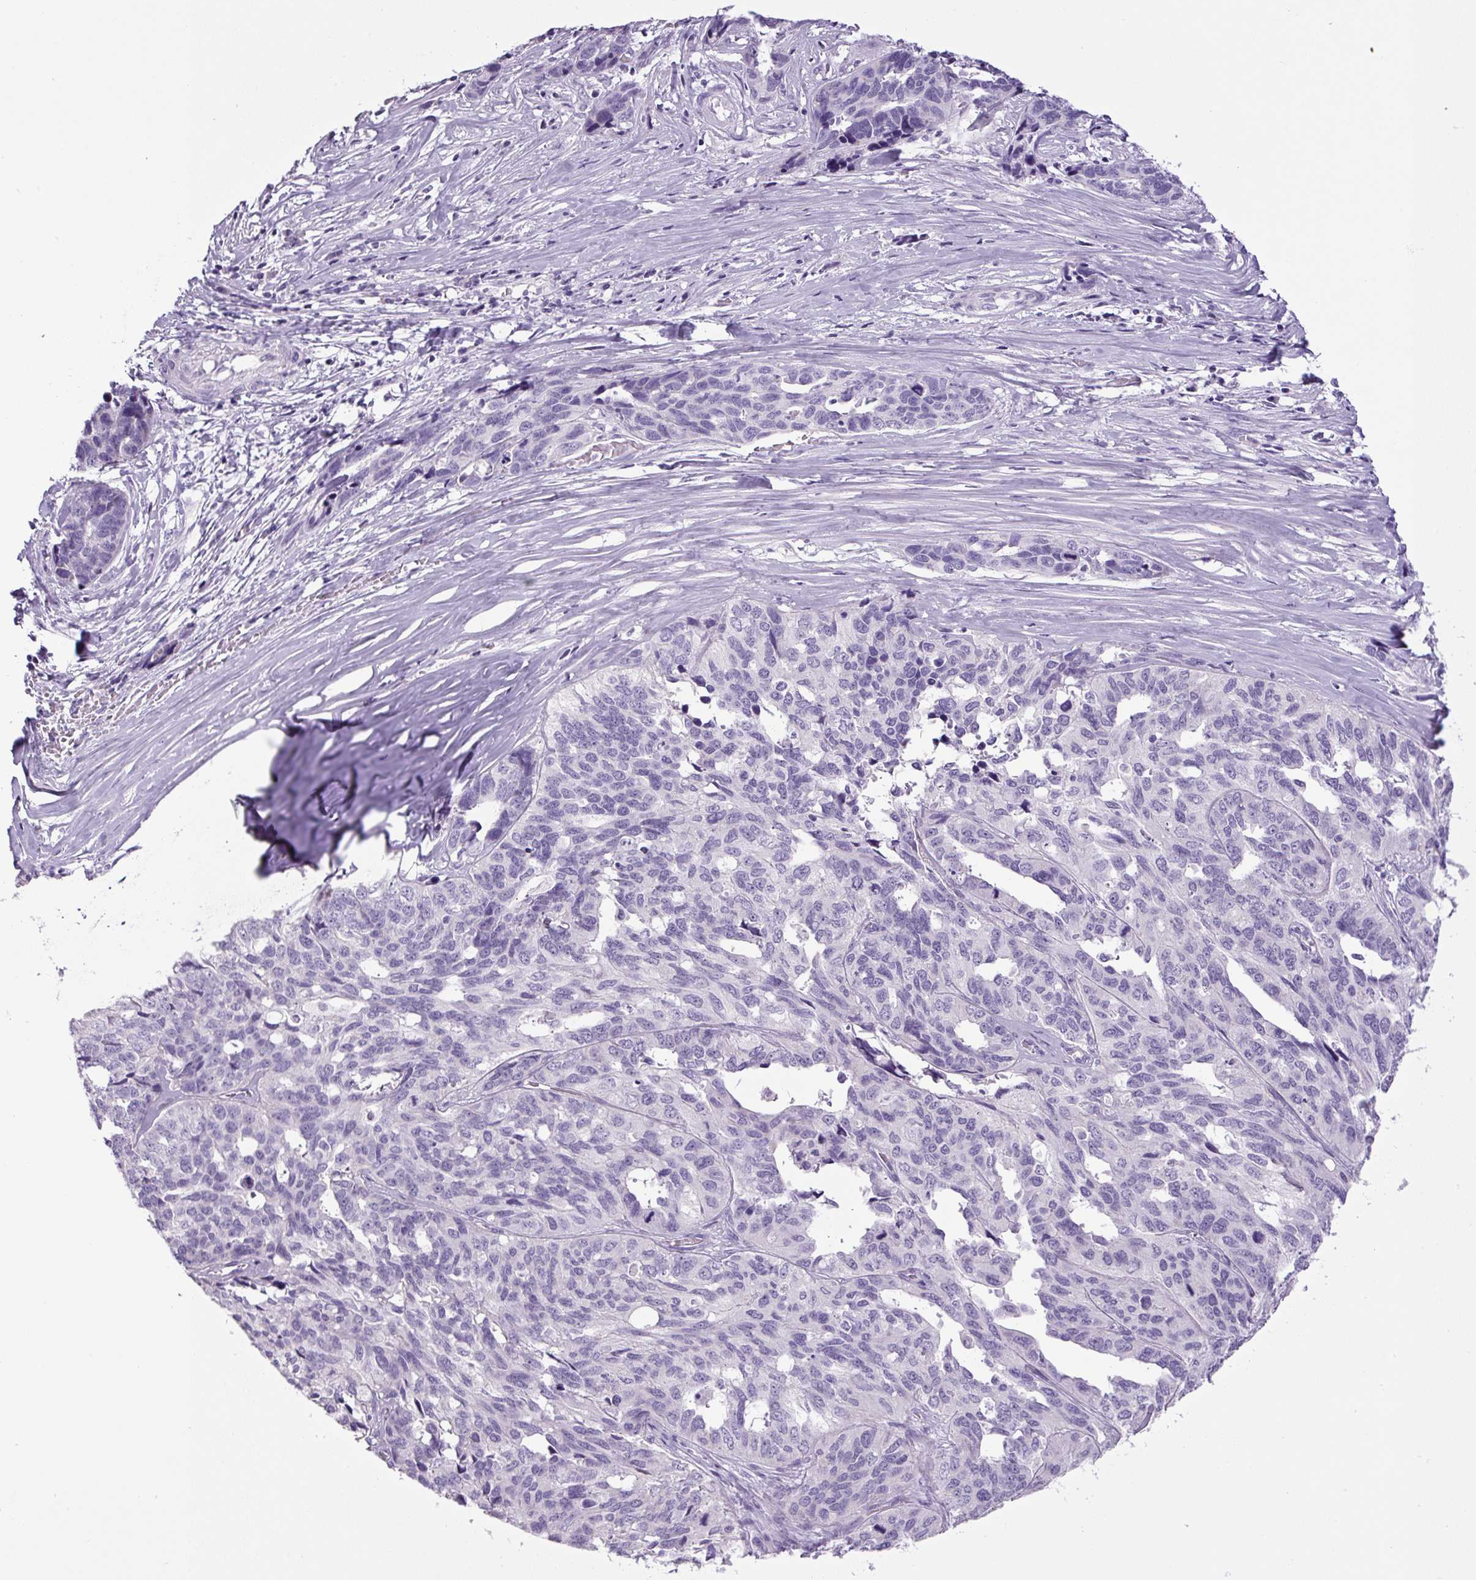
{"staining": {"intensity": "negative", "quantity": "none", "location": "none"}, "tissue": "ovarian cancer", "cell_type": "Tumor cells", "image_type": "cancer", "snomed": [{"axis": "morphology", "description": "Cystadenocarcinoma, serous, NOS"}, {"axis": "topography", "description": "Ovary"}], "caption": "Tumor cells are negative for brown protein staining in ovarian serous cystadenocarcinoma.", "gene": "CHGA", "patient": {"sex": "female", "age": 64}}